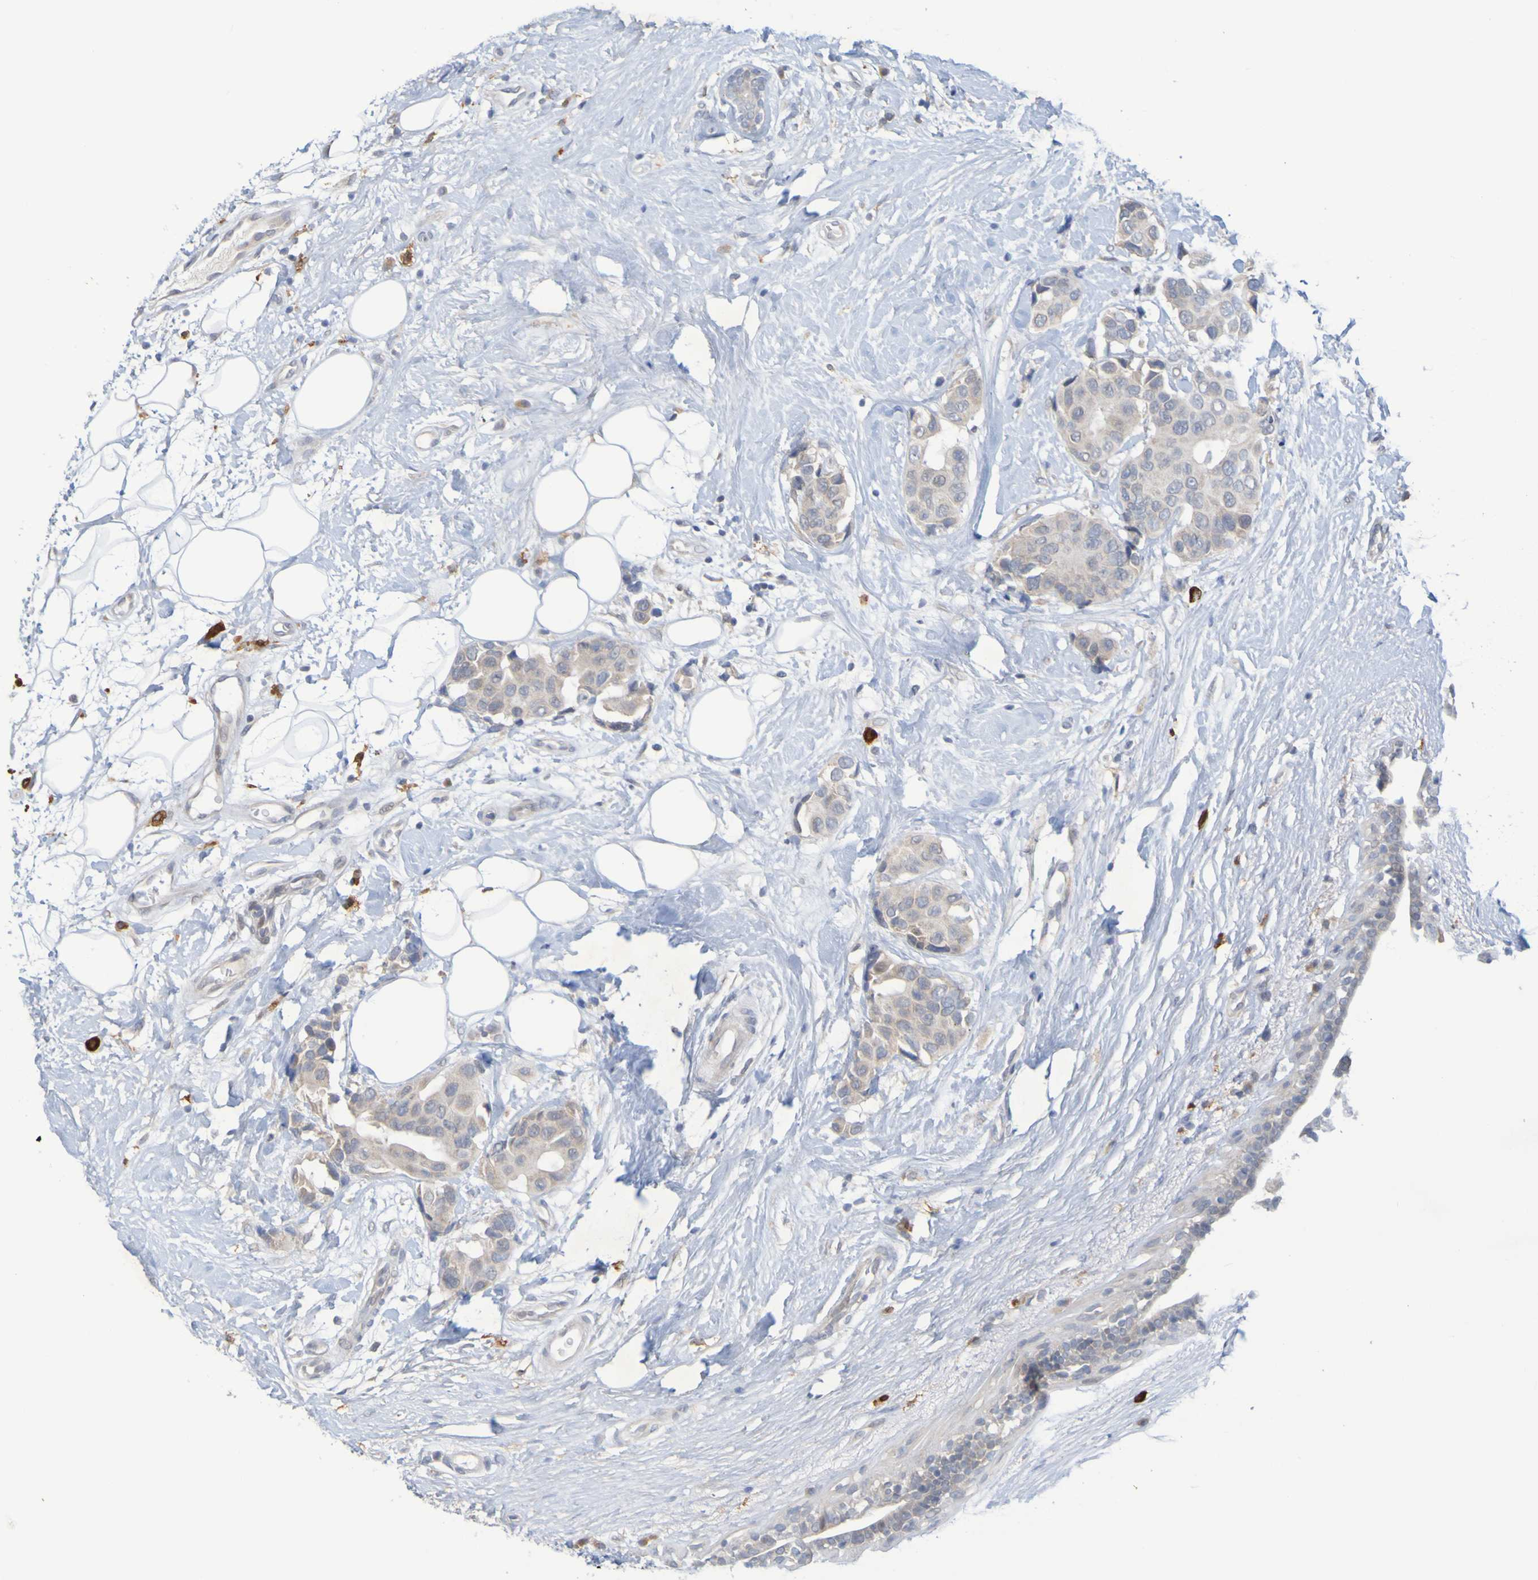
{"staining": {"intensity": "weak", "quantity": "25%-75%", "location": "cytoplasmic/membranous"}, "tissue": "breast cancer", "cell_type": "Tumor cells", "image_type": "cancer", "snomed": [{"axis": "morphology", "description": "Normal tissue, NOS"}, {"axis": "morphology", "description": "Duct carcinoma"}, {"axis": "topography", "description": "Breast"}], "caption": "Immunohistochemical staining of intraductal carcinoma (breast) displays weak cytoplasmic/membranous protein staining in about 25%-75% of tumor cells. (Stains: DAB (3,3'-diaminobenzidine) in brown, nuclei in blue, Microscopy: brightfield microscopy at high magnification).", "gene": "LILRB5", "patient": {"sex": "female", "age": 39}}